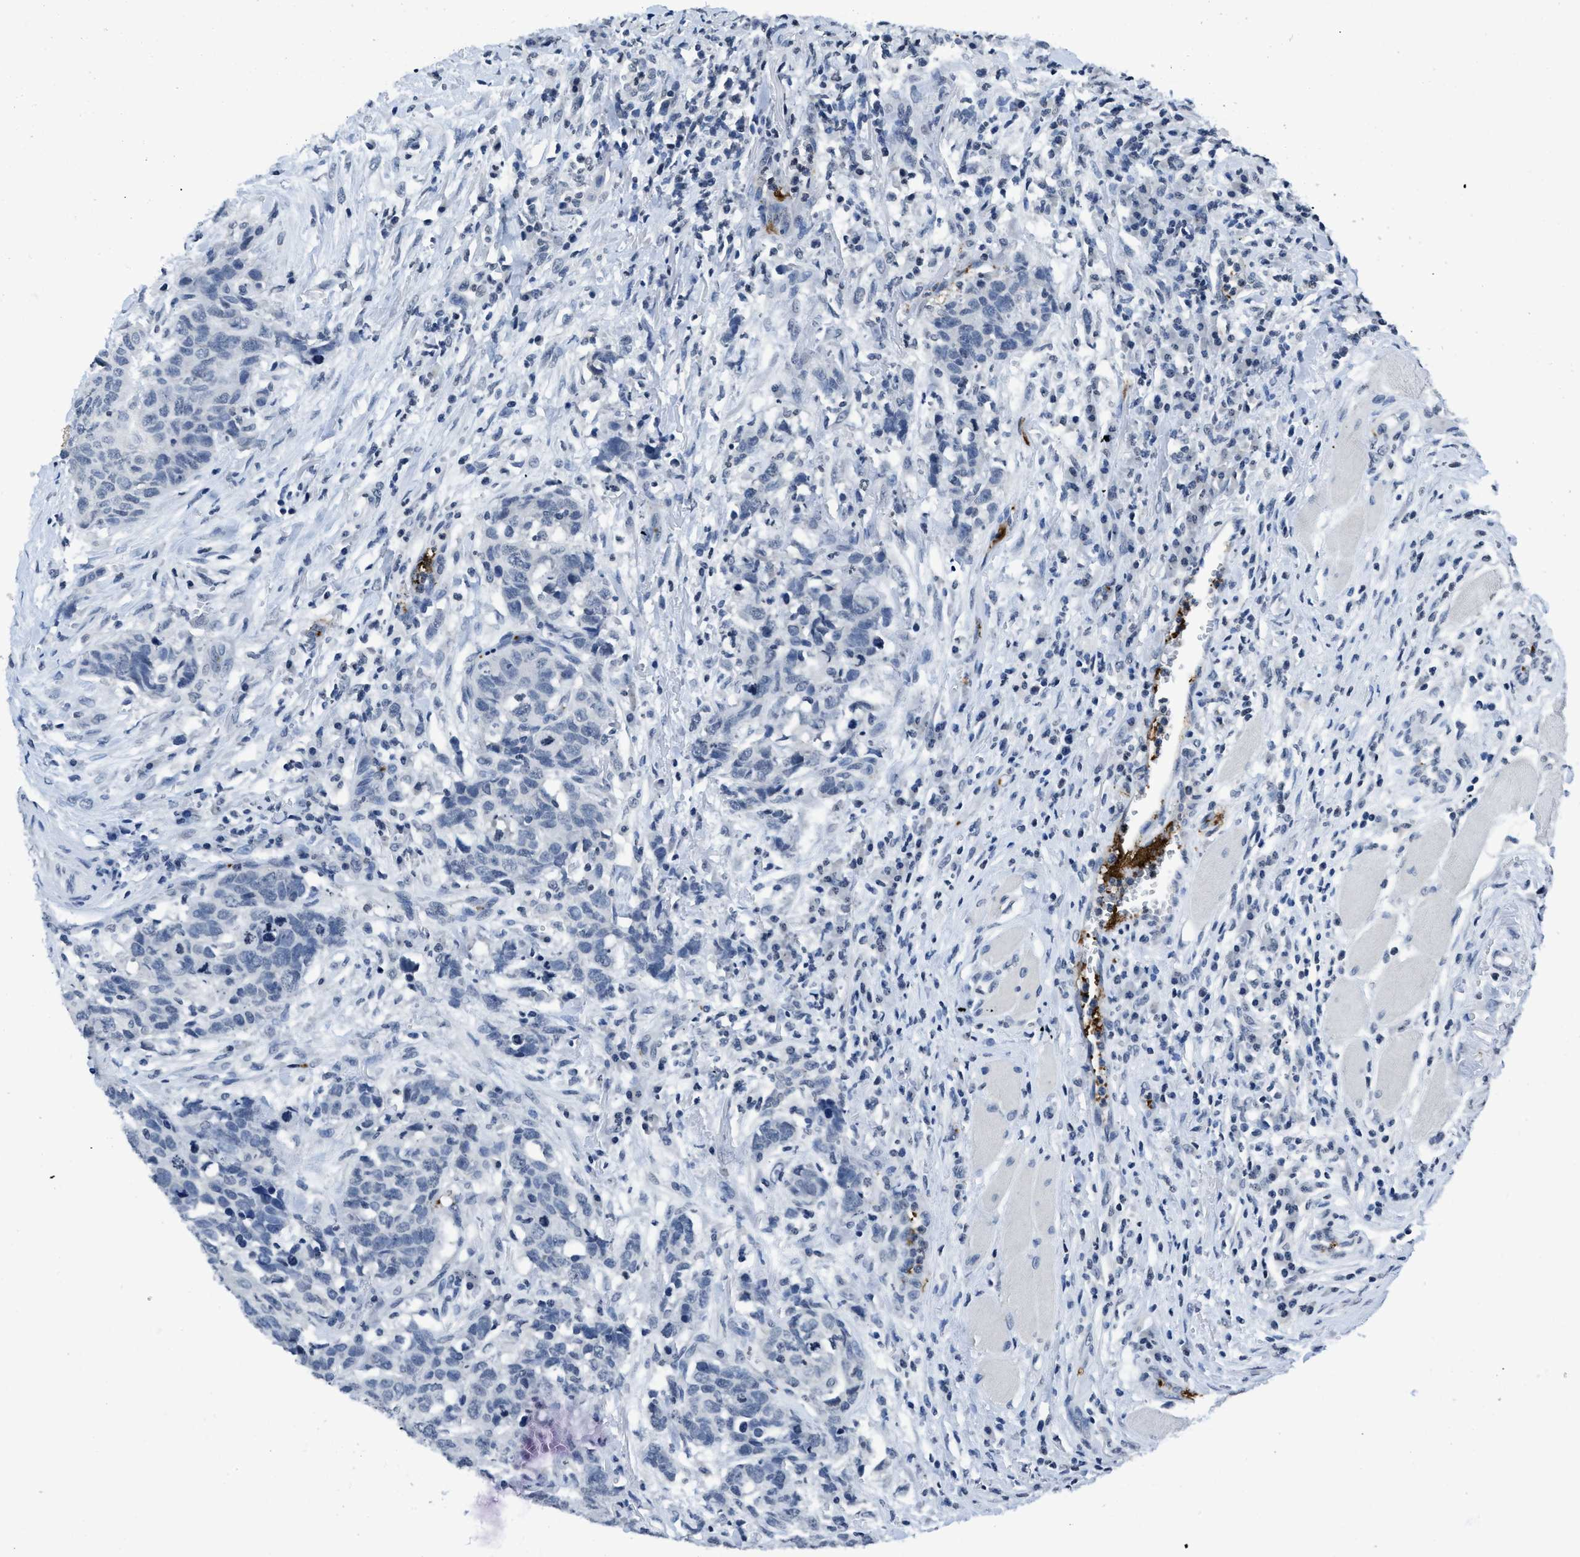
{"staining": {"intensity": "negative", "quantity": "none", "location": "none"}, "tissue": "head and neck cancer", "cell_type": "Tumor cells", "image_type": "cancer", "snomed": [{"axis": "morphology", "description": "Squamous cell carcinoma, NOS"}, {"axis": "topography", "description": "Head-Neck"}], "caption": "A photomicrograph of head and neck squamous cell carcinoma stained for a protein displays no brown staining in tumor cells. Brightfield microscopy of immunohistochemistry (IHC) stained with DAB (3,3'-diaminobenzidine) (brown) and hematoxylin (blue), captured at high magnification.", "gene": "ITGA2B", "patient": {"sex": "male", "age": 66}}